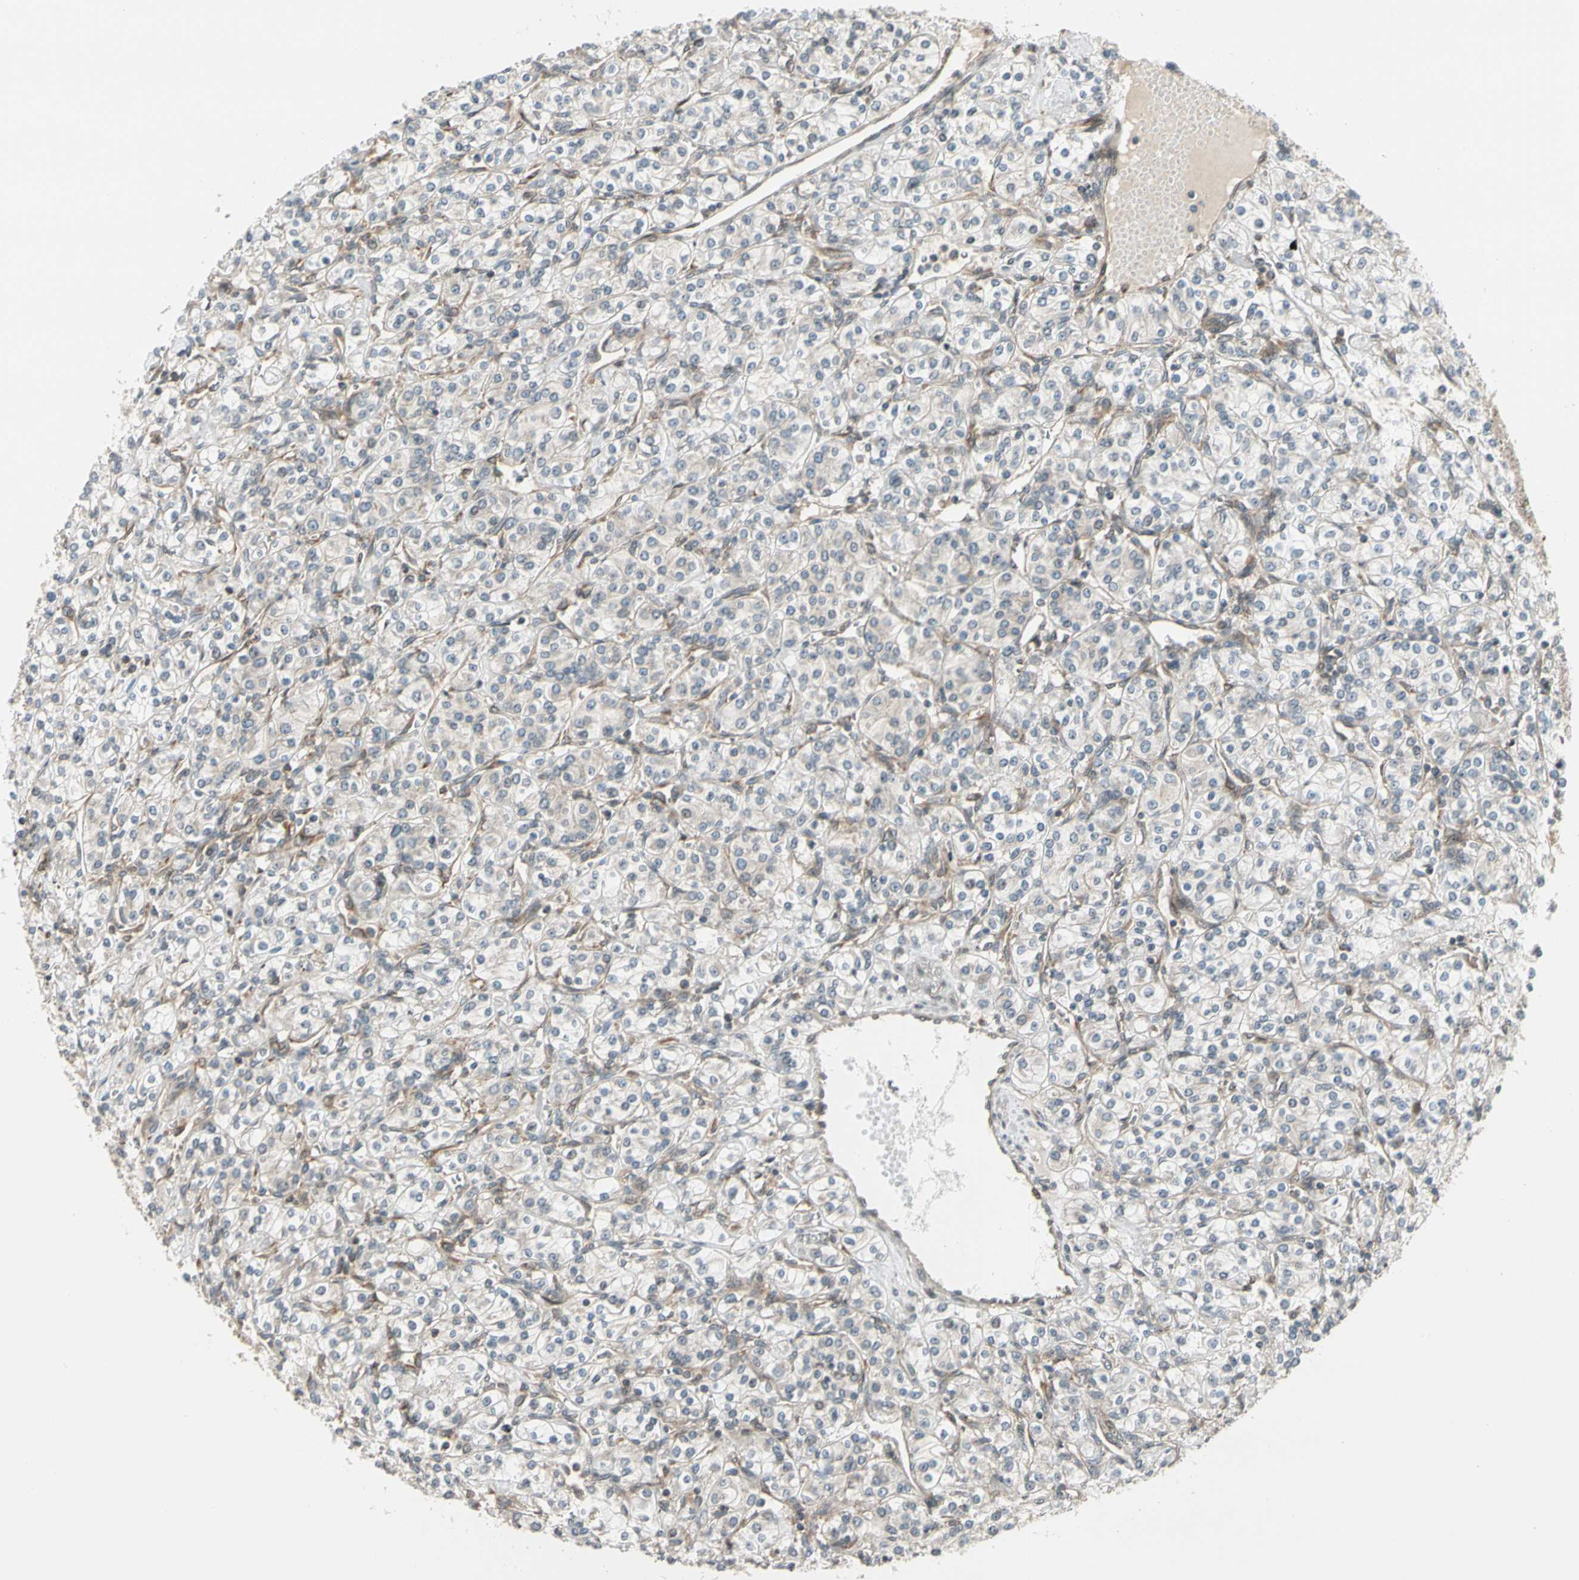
{"staining": {"intensity": "negative", "quantity": "none", "location": "none"}, "tissue": "renal cancer", "cell_type": "Tumor cells", "image_type": "cancer", "snomed": [{"axis": "morphology", "description": "Adenocarcinoma, NOS"}, {"axis": "topography", "description": "Kidney"}], "caption": "The image displays no significant expression in tumor cells of renal cancer (adenocarcinoma). (DAB IHC, high magnification).", "gene": "TRIO", "patient": {"sex": "male", "age": 77}}